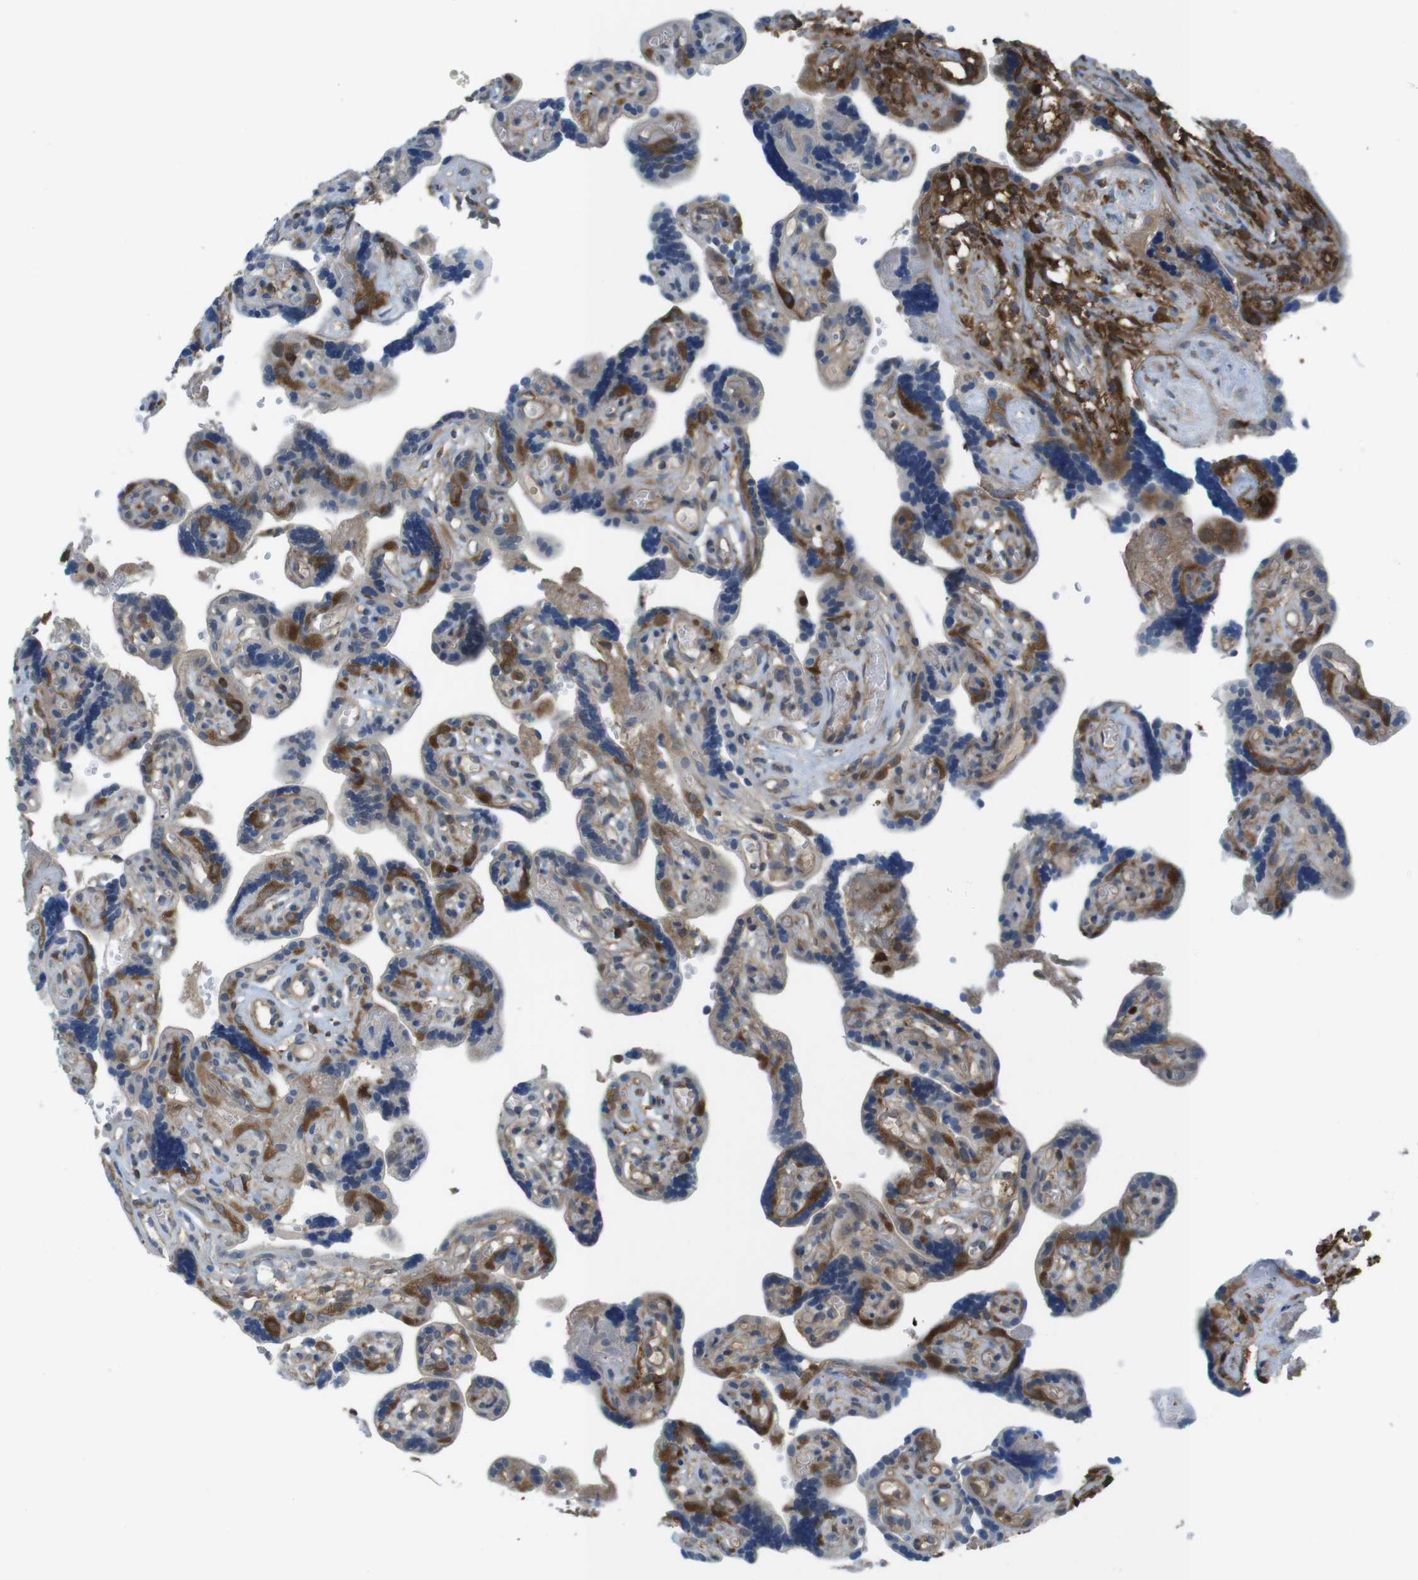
{"staining": {"intensity": "strong", "quantity": "25%-75%", "location": "cytoplasmic/membranous"}, "tissue": "placenta", "cell_type": "Trophoblastic cells", "image_type": "normal", "snomed": [{"axis": "morphology", "description": "Normal tissue, NOS"}, {"axis": "topography", "description": "Placenta"}], "caption": "A high-resolution image shows immunohistochemistry staining of unremarkable placenta, which shows strong cytoplasmic/membranous staining in approximately 25%-75% of trophoblastic cells. The staining is performed using DAB (3,3'-diaminobenzidine) brown chromogen to label protein expression. The nuclei are counter-stained blue using hematoxylin.", "gene": "MTHFD1L", "patient": {"sex": "female", "age": 30}}